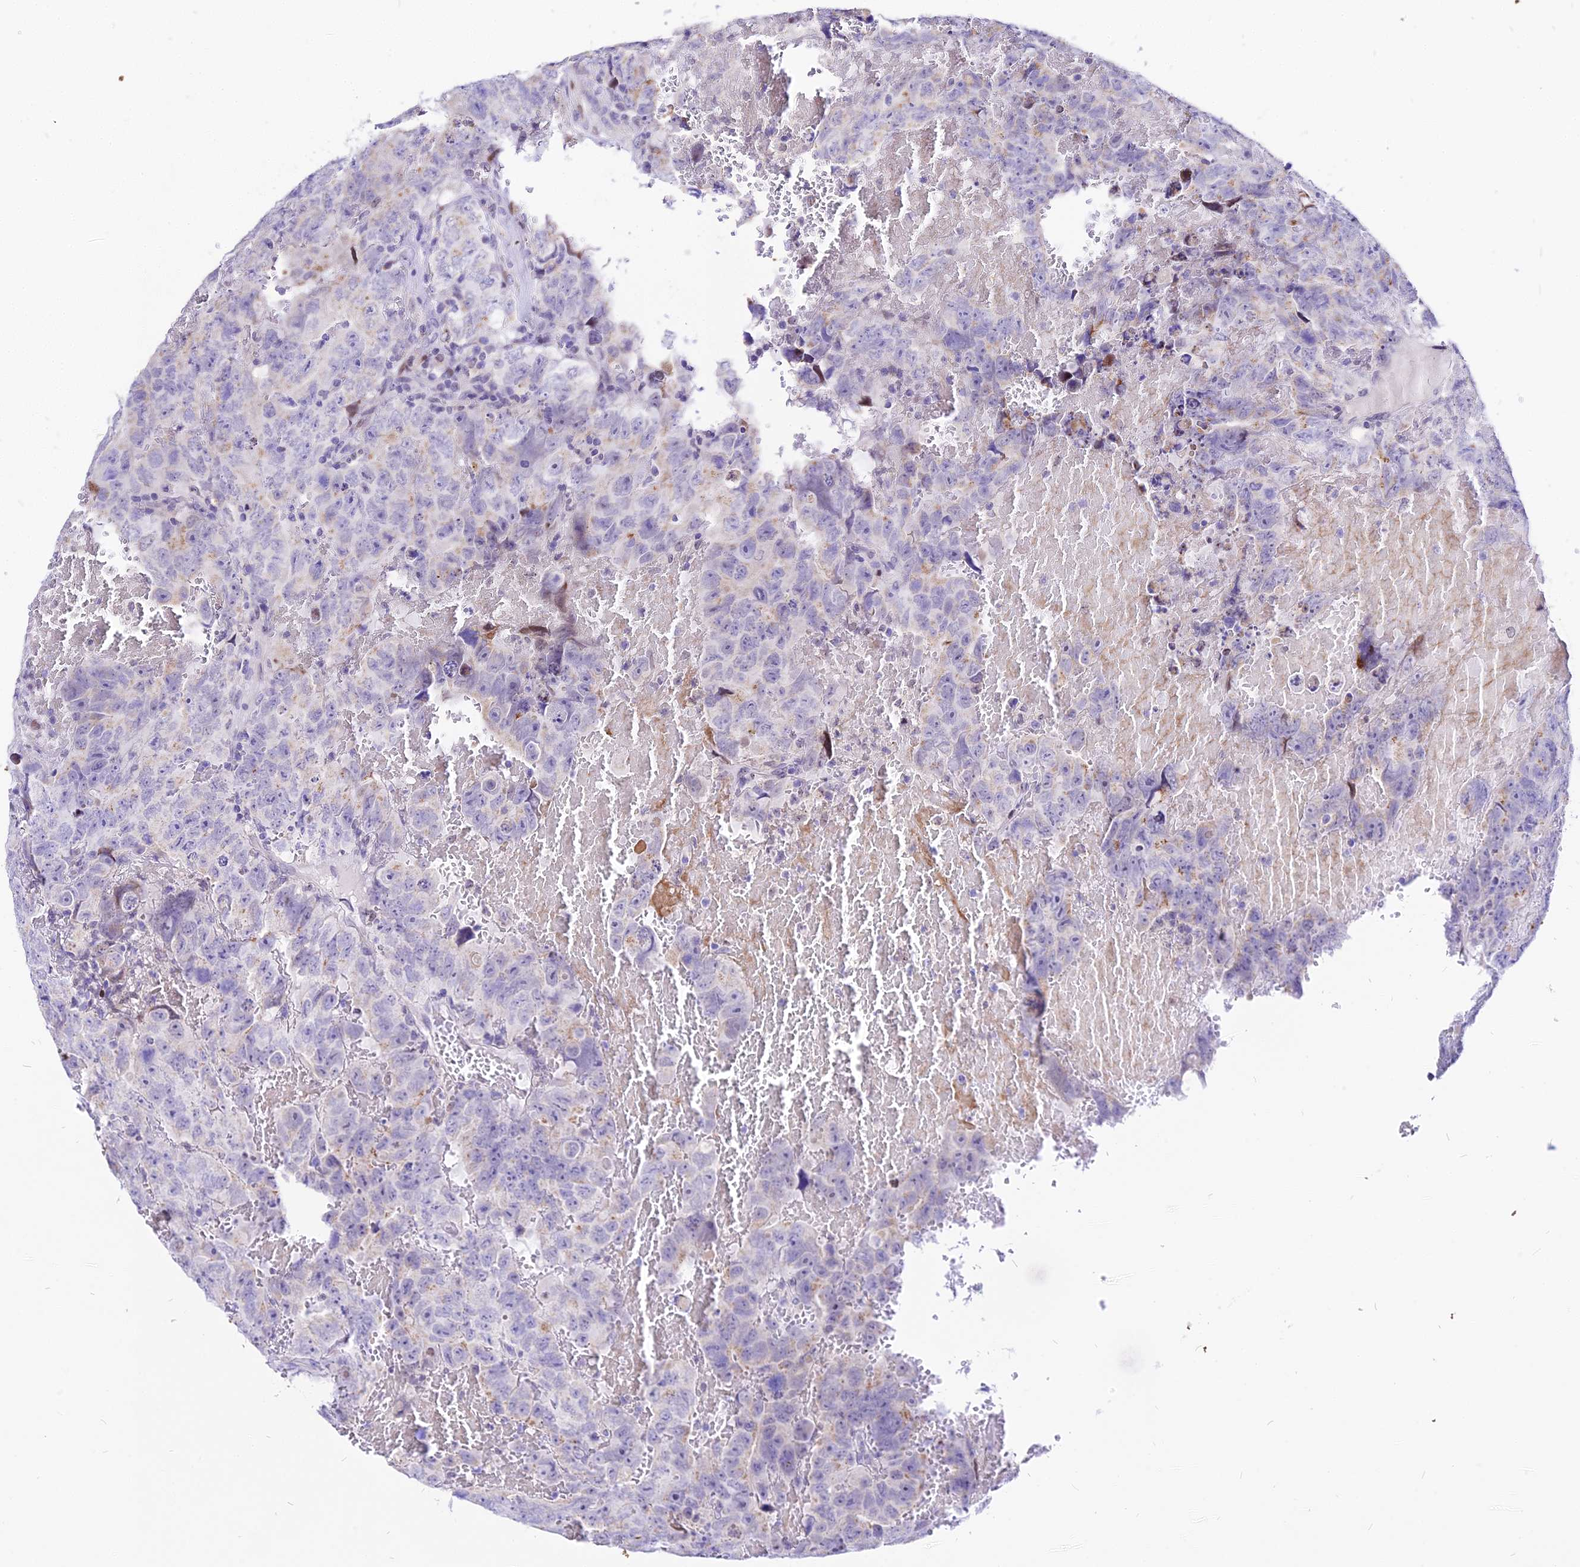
{"staining": {"intensity": "negative", "quantity": "none", "location": "none"}, "tissue": "testis cancer", "cell_type": "Tumor cells", "image_type": "cancer", "snomed": [{"axis": "morphology", "description": "Carcinoma, Embryonal, NOS"}, {"axis": "topography", "description": "Testis"}], "caption": "IHC of testis embryonal carcinoma reveals no positivity in tumor cells.", "gene": "CARD18", "patient": {"sex": "male", "age": 45}}